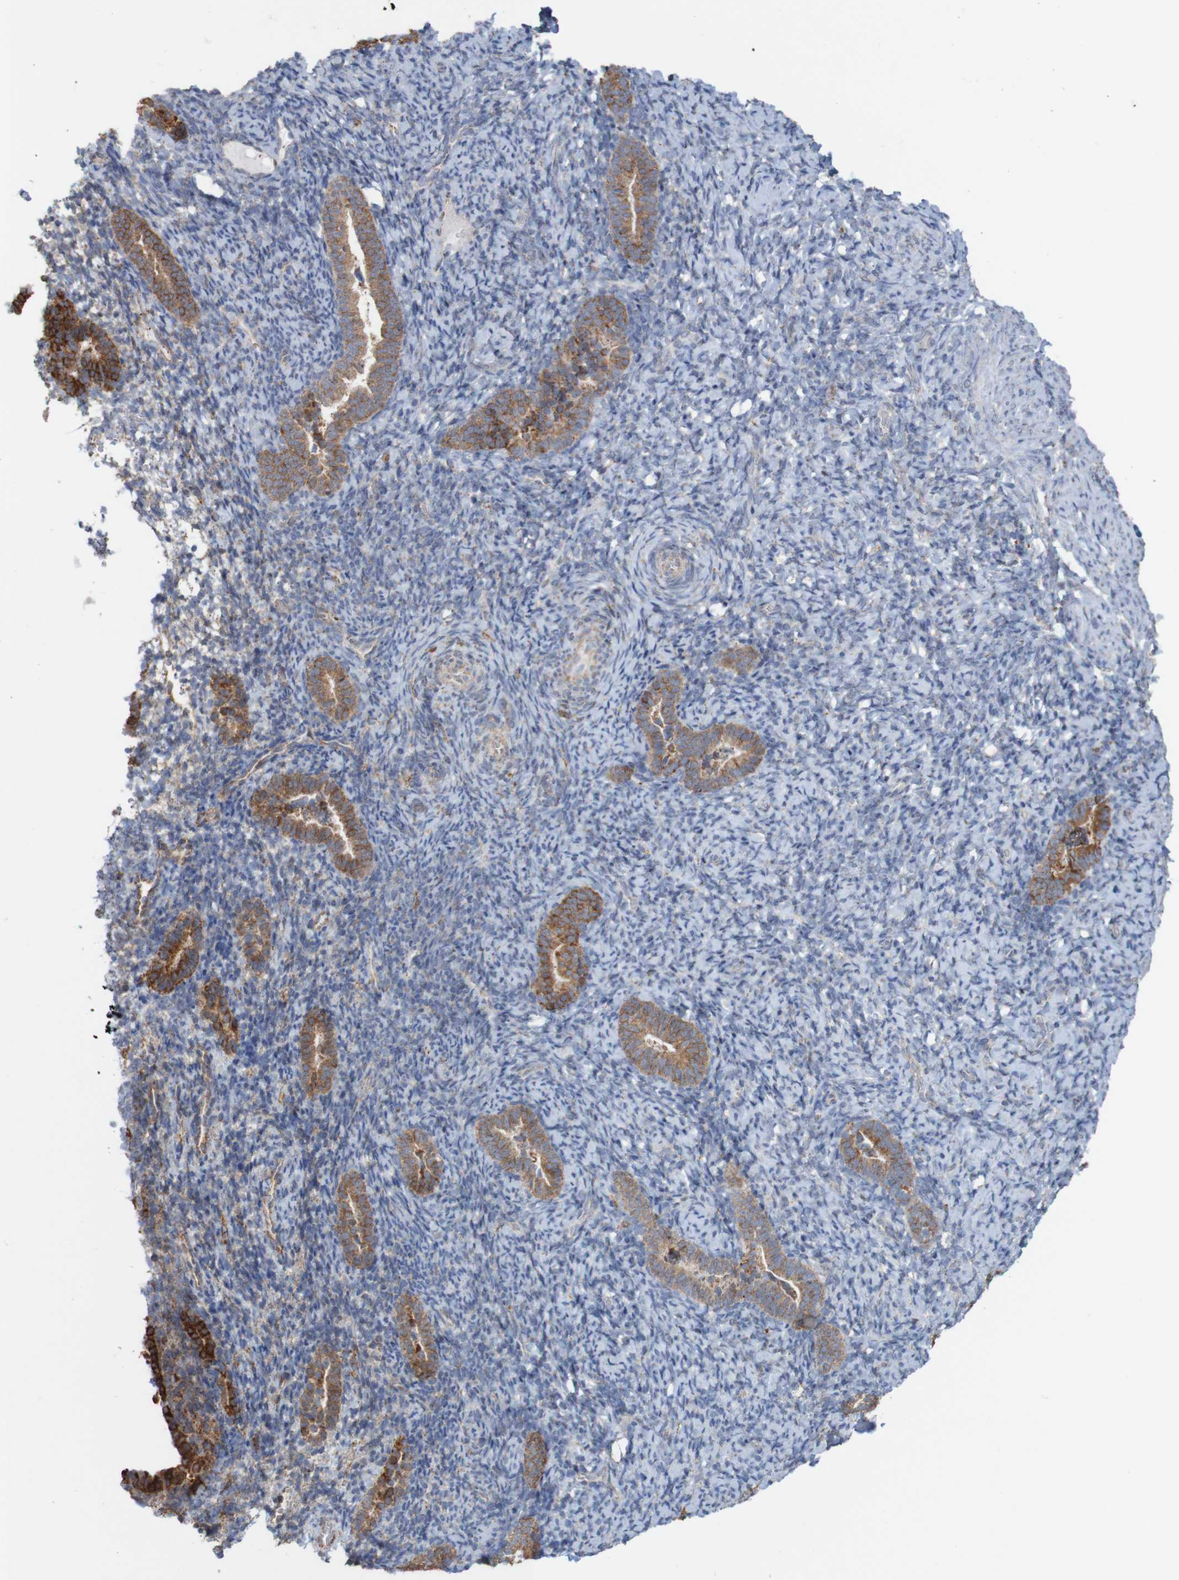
{"staining": {"intensity": "moderate", "quantity": "<25%", "location": "cytoplasmic/membranous"}, "tissue": "endometrium", "cell_type": "Cells in endometrial stroma", "image_type": "normal", "snomed": [{"axis": "morphology", "description": "Normal tissue, NOS"}, {"axis": "topography", "description": "Endometrium"}], "caption": "Immunohistochemical staining of benign human endometrium shows <25% levels of moderate cytoplasmic/membranous protein expression in approximately <25% of cells in endometrial stroma.", "gene": "PDIA3", "patient": {"sex": "female", "age": 51}}